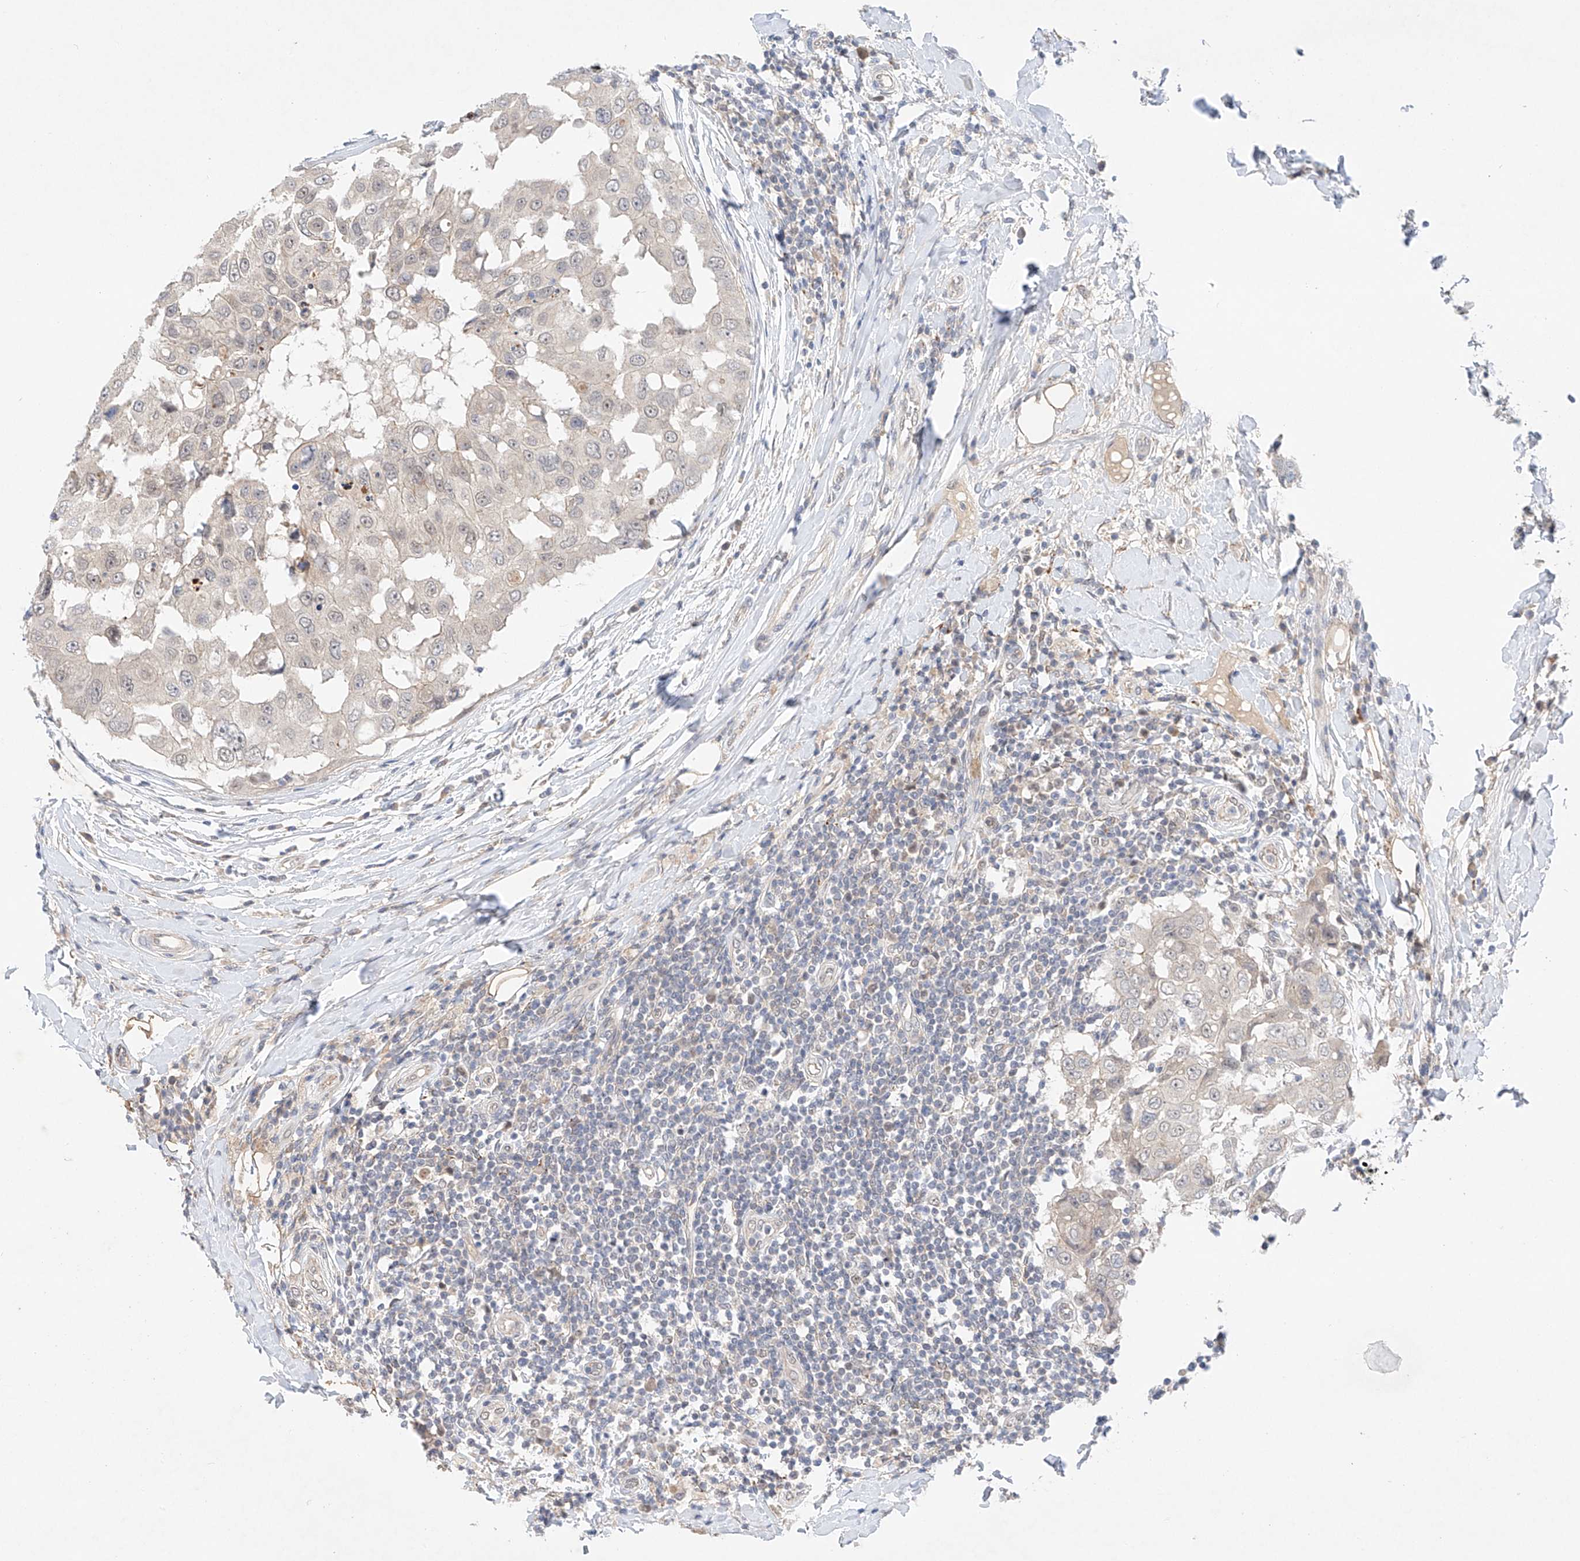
{"staining": {"intensity": "negative", "quantity": "none", "location": "none"}, "tissue": "breast cancer", "cell_type": "Tumor cells", "image_type": "cancer", "snomed": [{"axis": "morphology", "description": "Duct carcinoma"}, {"axis": "topography", "description": "Breast"}], "caption": "Immunohistochemistry of human breast invasive ductal carcinoma exhibits no positivity in tumor cells.", "gene": "IL22RA2", "patient": {"sex": "female", "age": 27}}